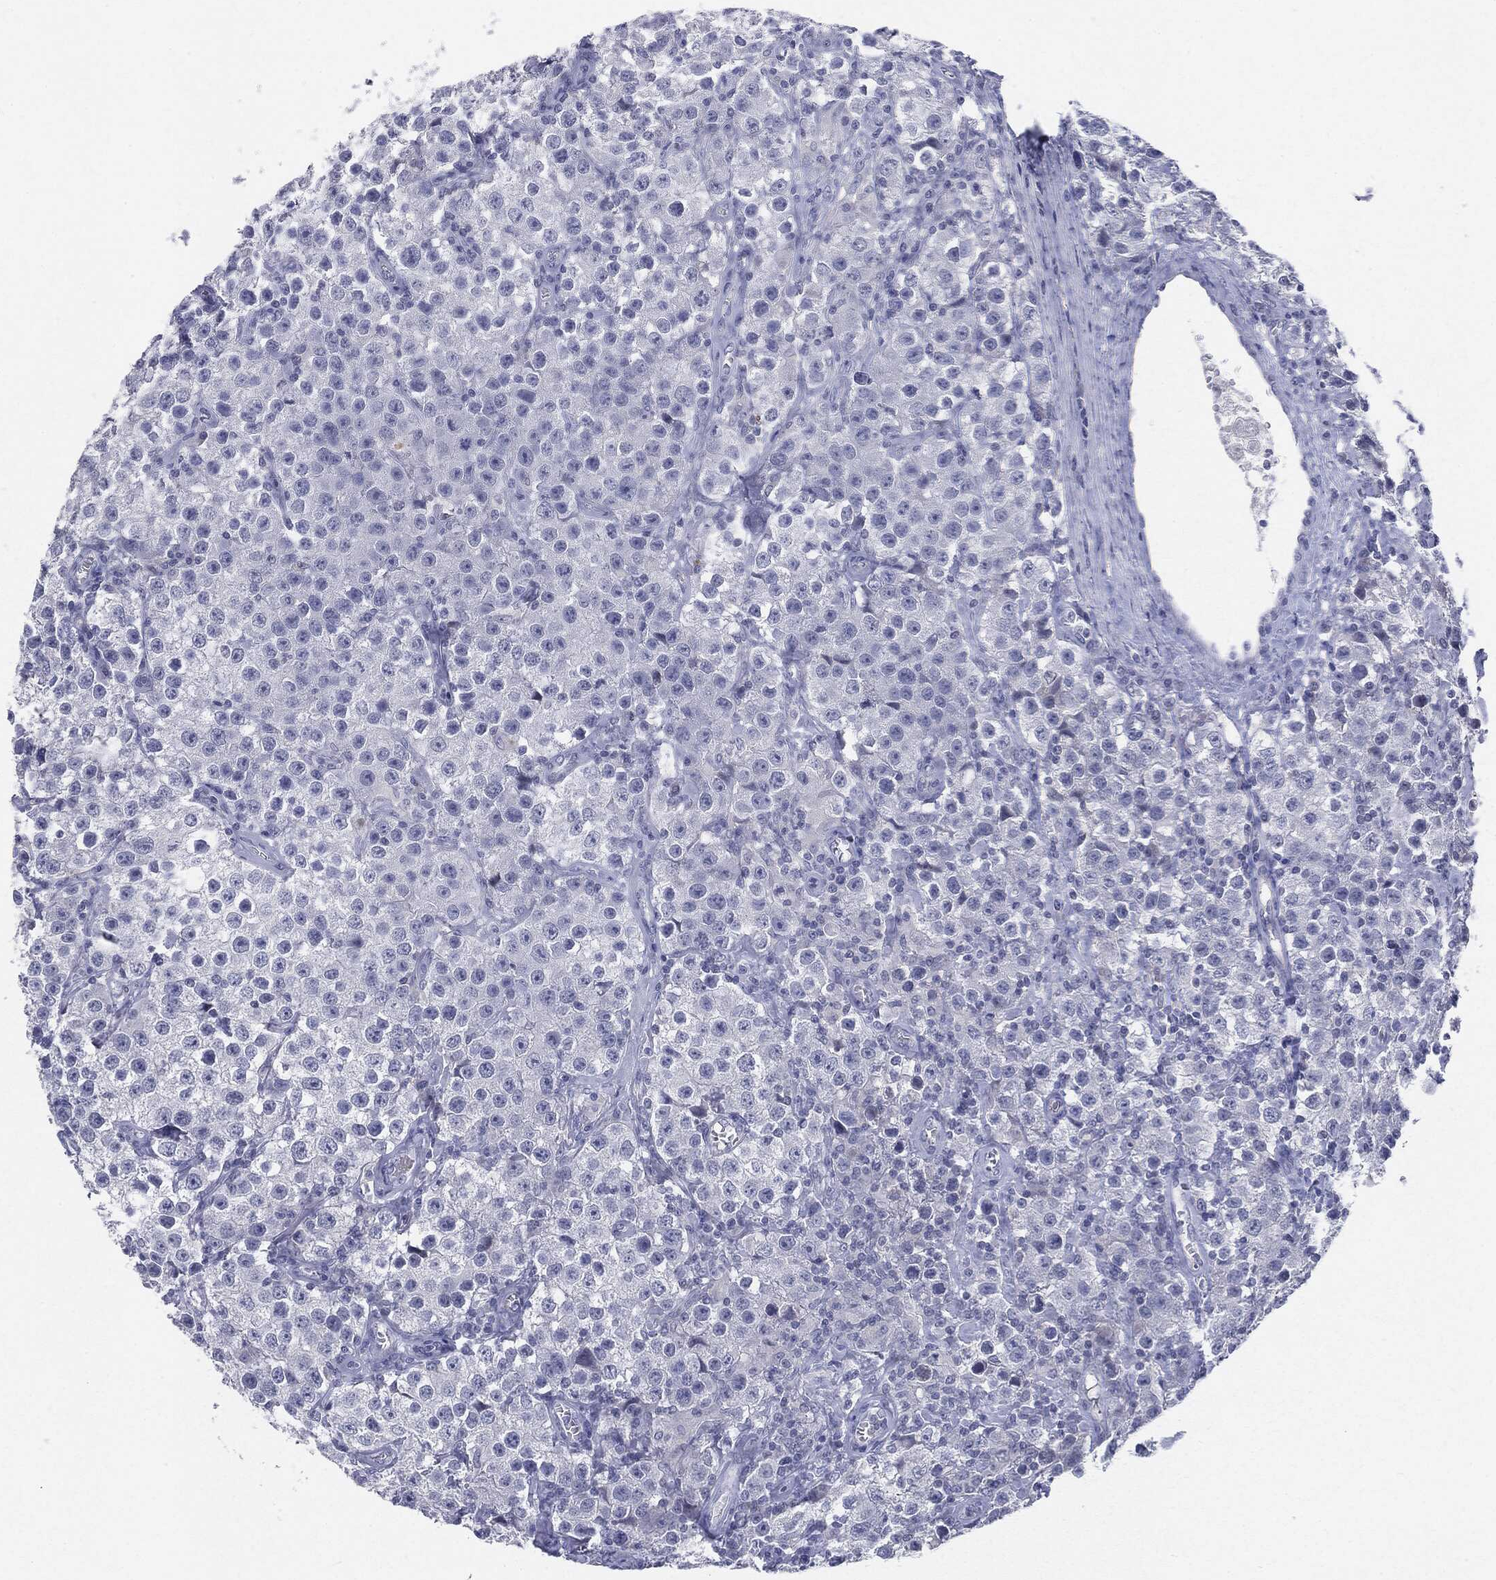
{"staining": {"intensity": "negative", "quantity": "none", "location": "none"}, "tissue": "testis cancer", "cell_type": "Tumor cells", "image_type": "cancer", "snomed": [{"axis": "morphology", "description": "Seminoma, NOS"}, {"axis": "topography", "description": "Testis"}], "caption": "Protein analysis of seminoma (testis) exhibits no significant expression in tumor cells. (DAB IHC, high magnification).", "gene": "CGB1", "patient": {"sex": "male", "age": 52}}